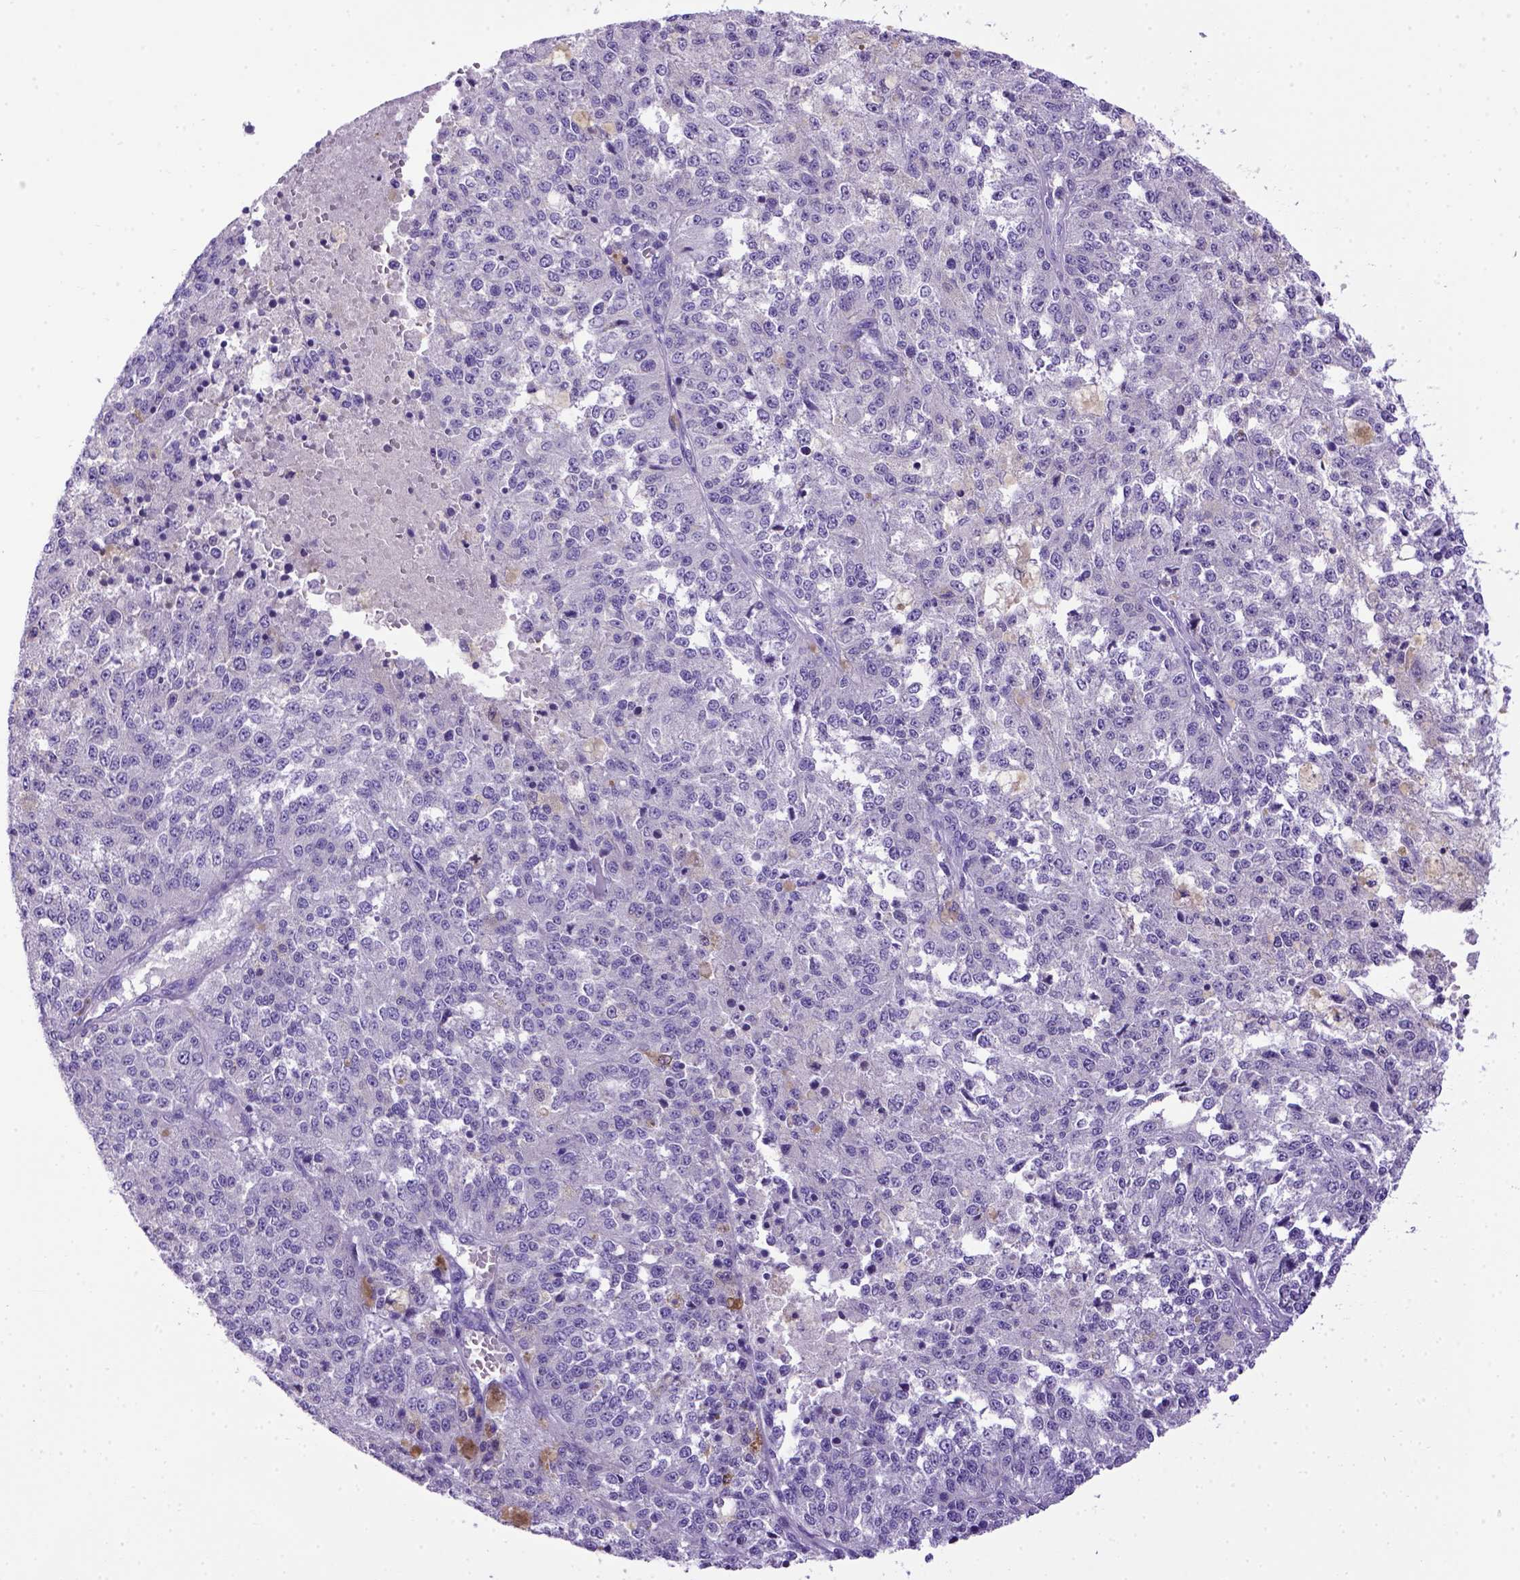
{"staining": {"intensity": "negative", "quantity": "none", "location": "none"}, "tissue": "melanoma", "cell_type": "Tumor cells", "image_type": "cancer", "snomed": [{"axis": "morphology", "description": "Malignant melanoma, Metastatic site"}, {"axis": "topography", "description": "Lymph node"}], "caption": "Tumor cells are negative for protein expression in human melanoma.", "gene": "PTGES", "patient": {"sex": "female", "age": 64}}